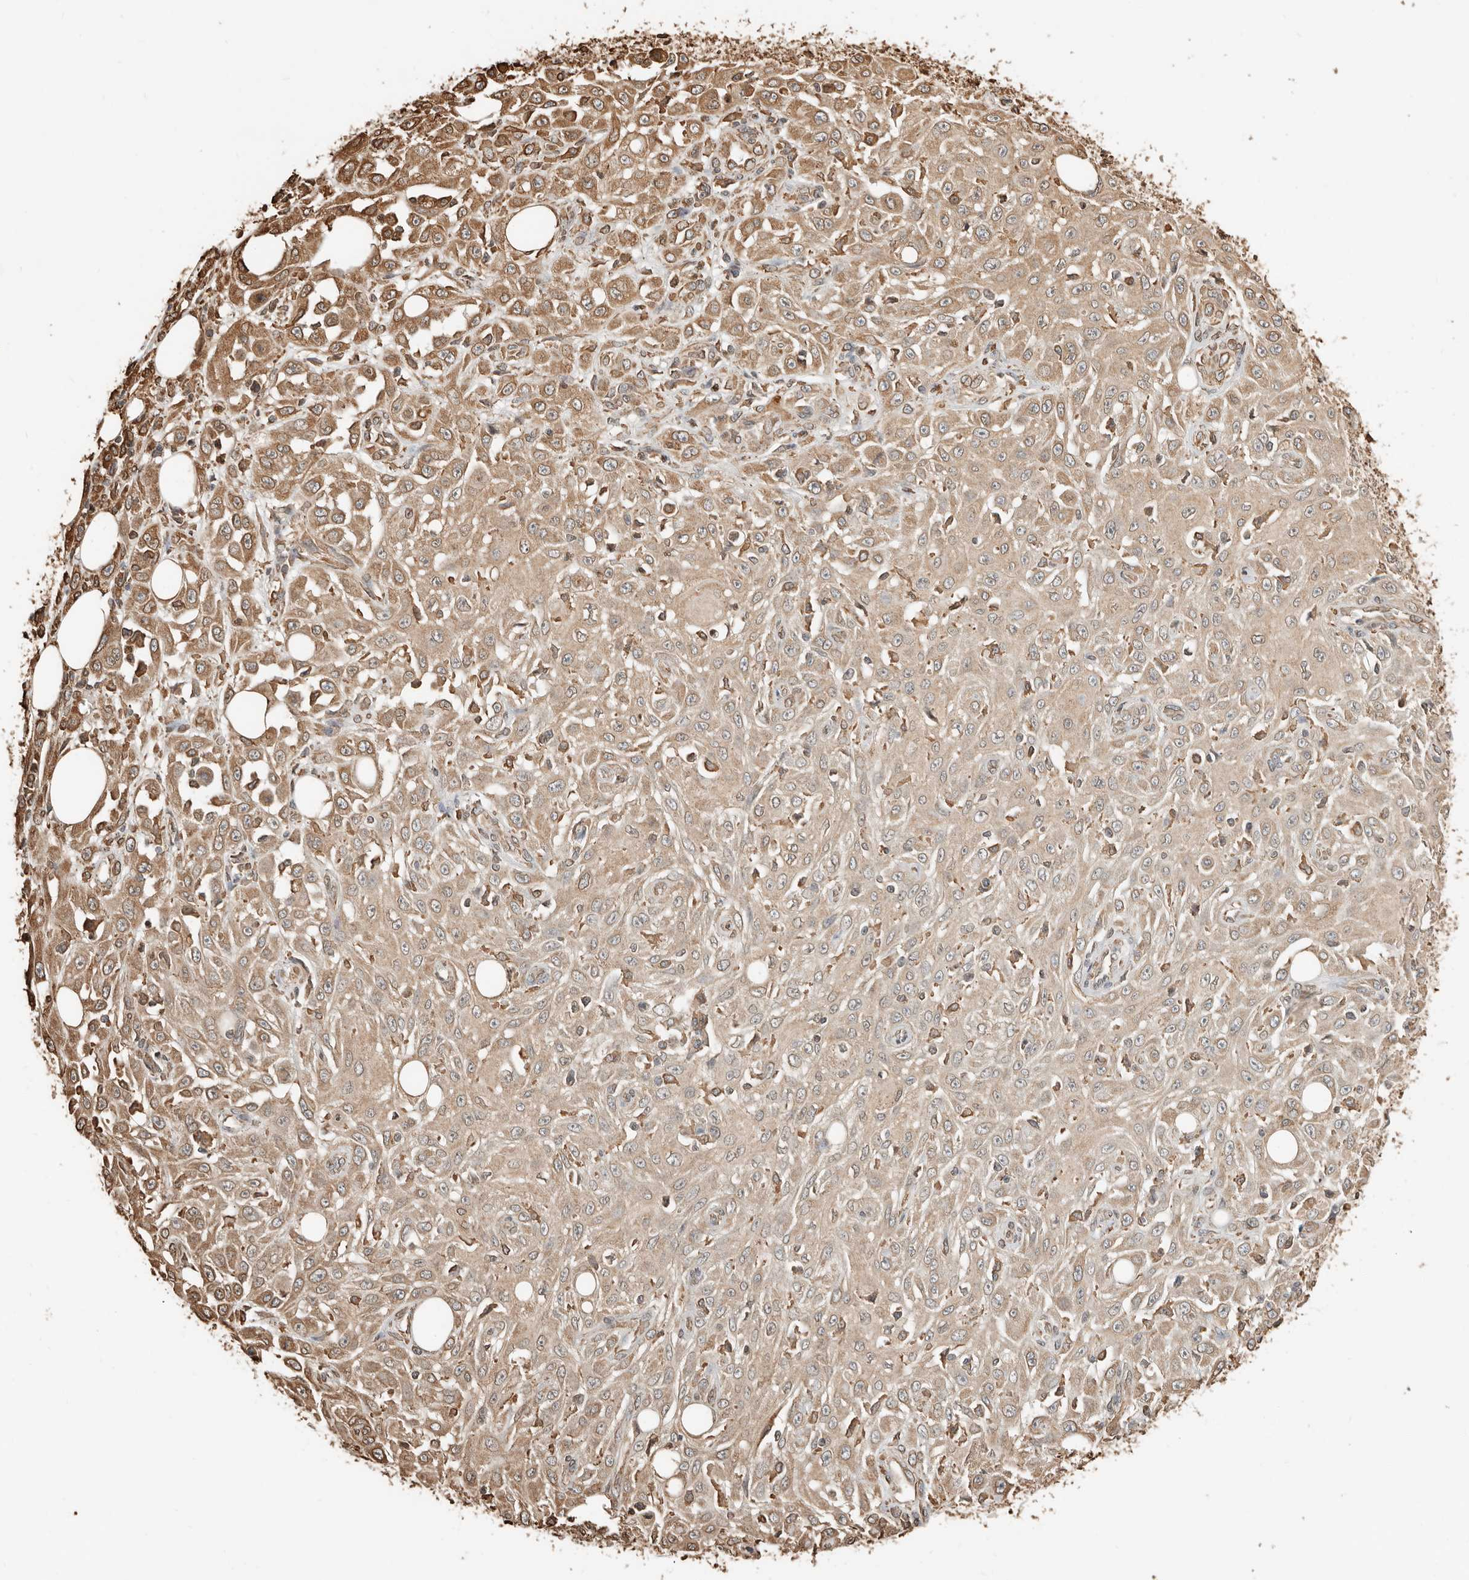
{"staining": {"intensity": "moderate", "quantity": ">75%", "location": "cytoplasmic/membranous"}, "tissue": "skin cancer", "cell_type": "Tumor cells", "image_type": "cancer", "snomed": [{"axis": "morphology", "description": "Squamous cell carcinoma, NOS"}, {"axis": "morphology", "description": "Squamous cell carcinoma, metastatic, NOS"}, {"axis": "topography", "description": "Skin"}, {"axis": "topography", "description": "Lymph node"}], "caption": "Immunohistochemical staining of skin cancer displays medium levels of moderate cytoplasmic/membranous expression in approximately >75% of tumor cells. (Brightfield microscopy of DAB IHC at high magnification).", "gene": "ARHGEF10L", "patient": {"sex": "male", "age": 75}}